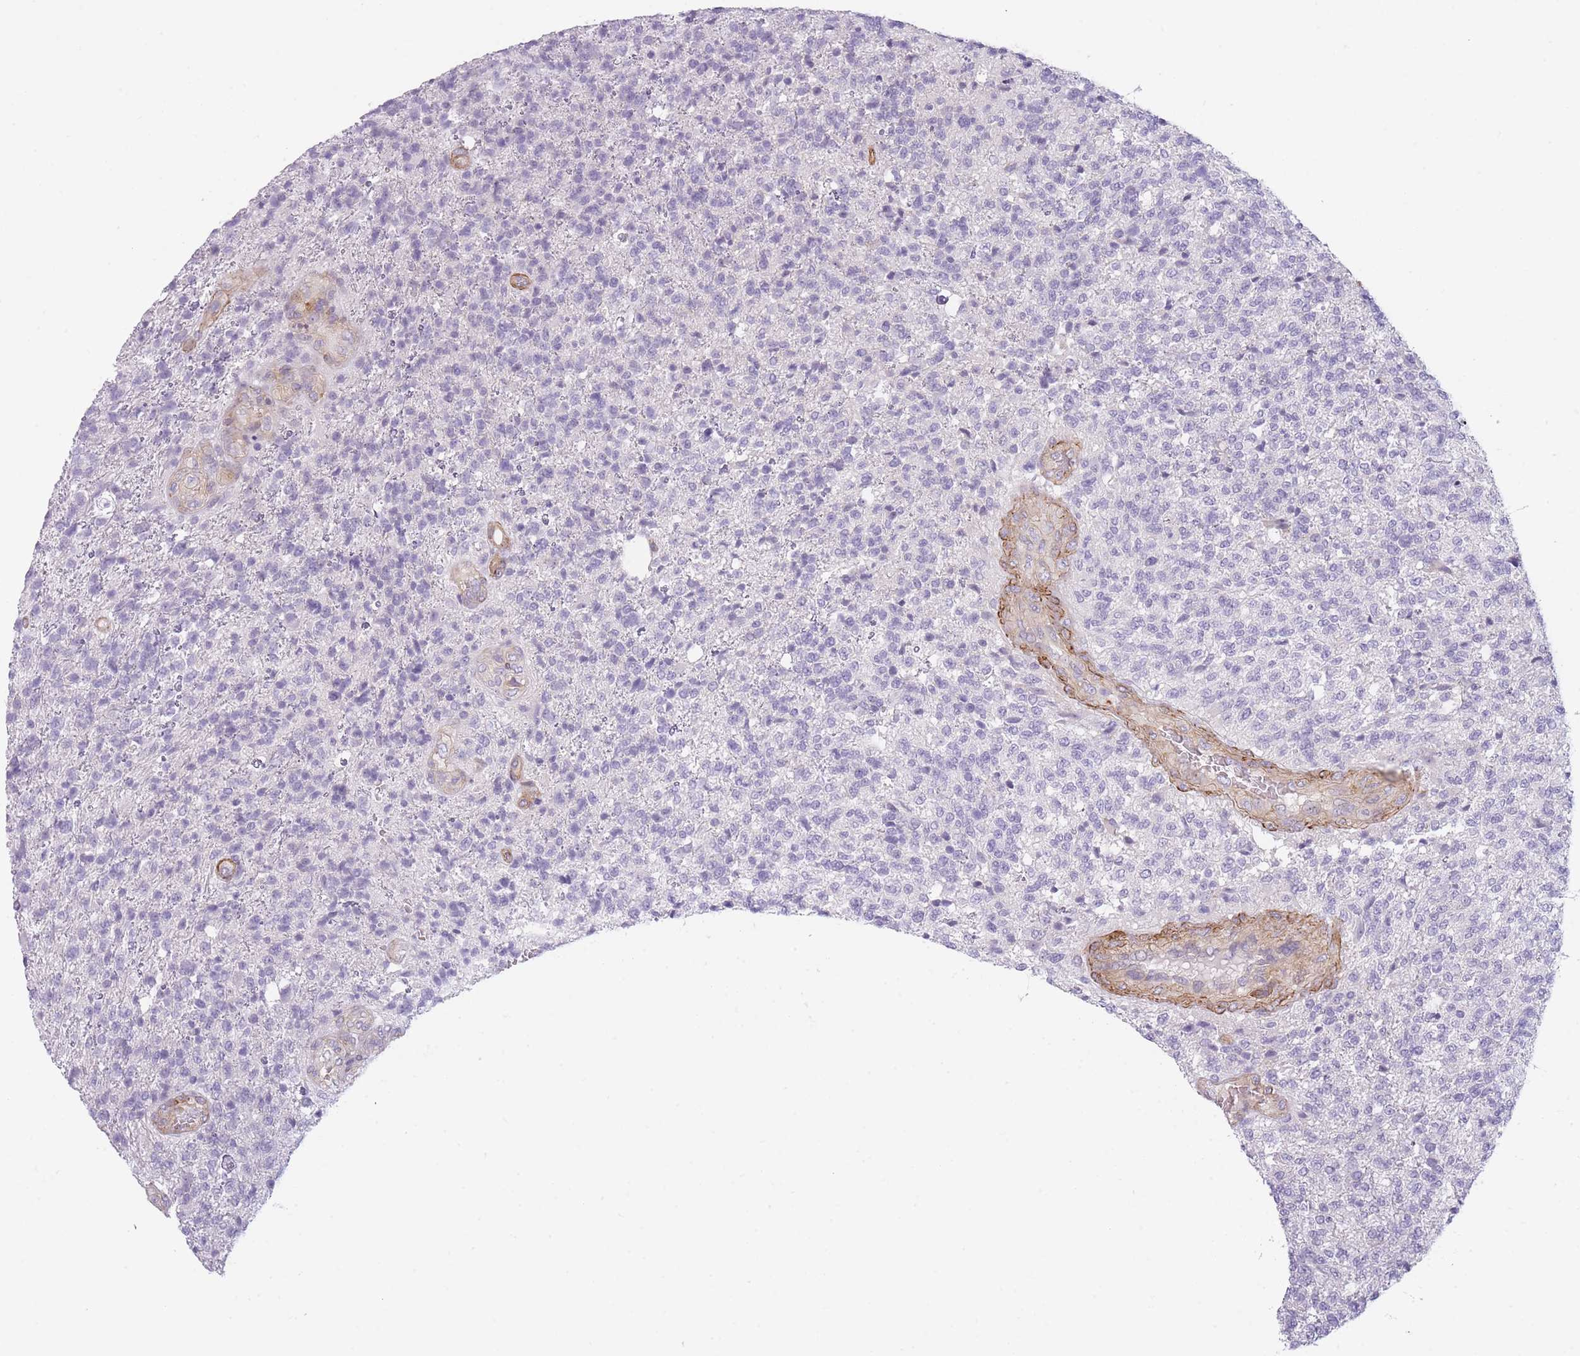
{"staining": {"intensity": "negative", "quantity": "none", "location": "none"}, "tissue": "glioma", "cell_type": "Tumor cells", "image_type": "cancer", "snomed": [{"axis": "morphology", "description": "Glioma, malignant, High grade"}, {"axis": "topography", "description": "Brain"}], "caption": "High-grade glioma (malignant) was stained to show a protein in brown. There is no significant expression in tumor cells.", "gene": "OR6B3", "patient": {"sex": "male", "age": 56}}